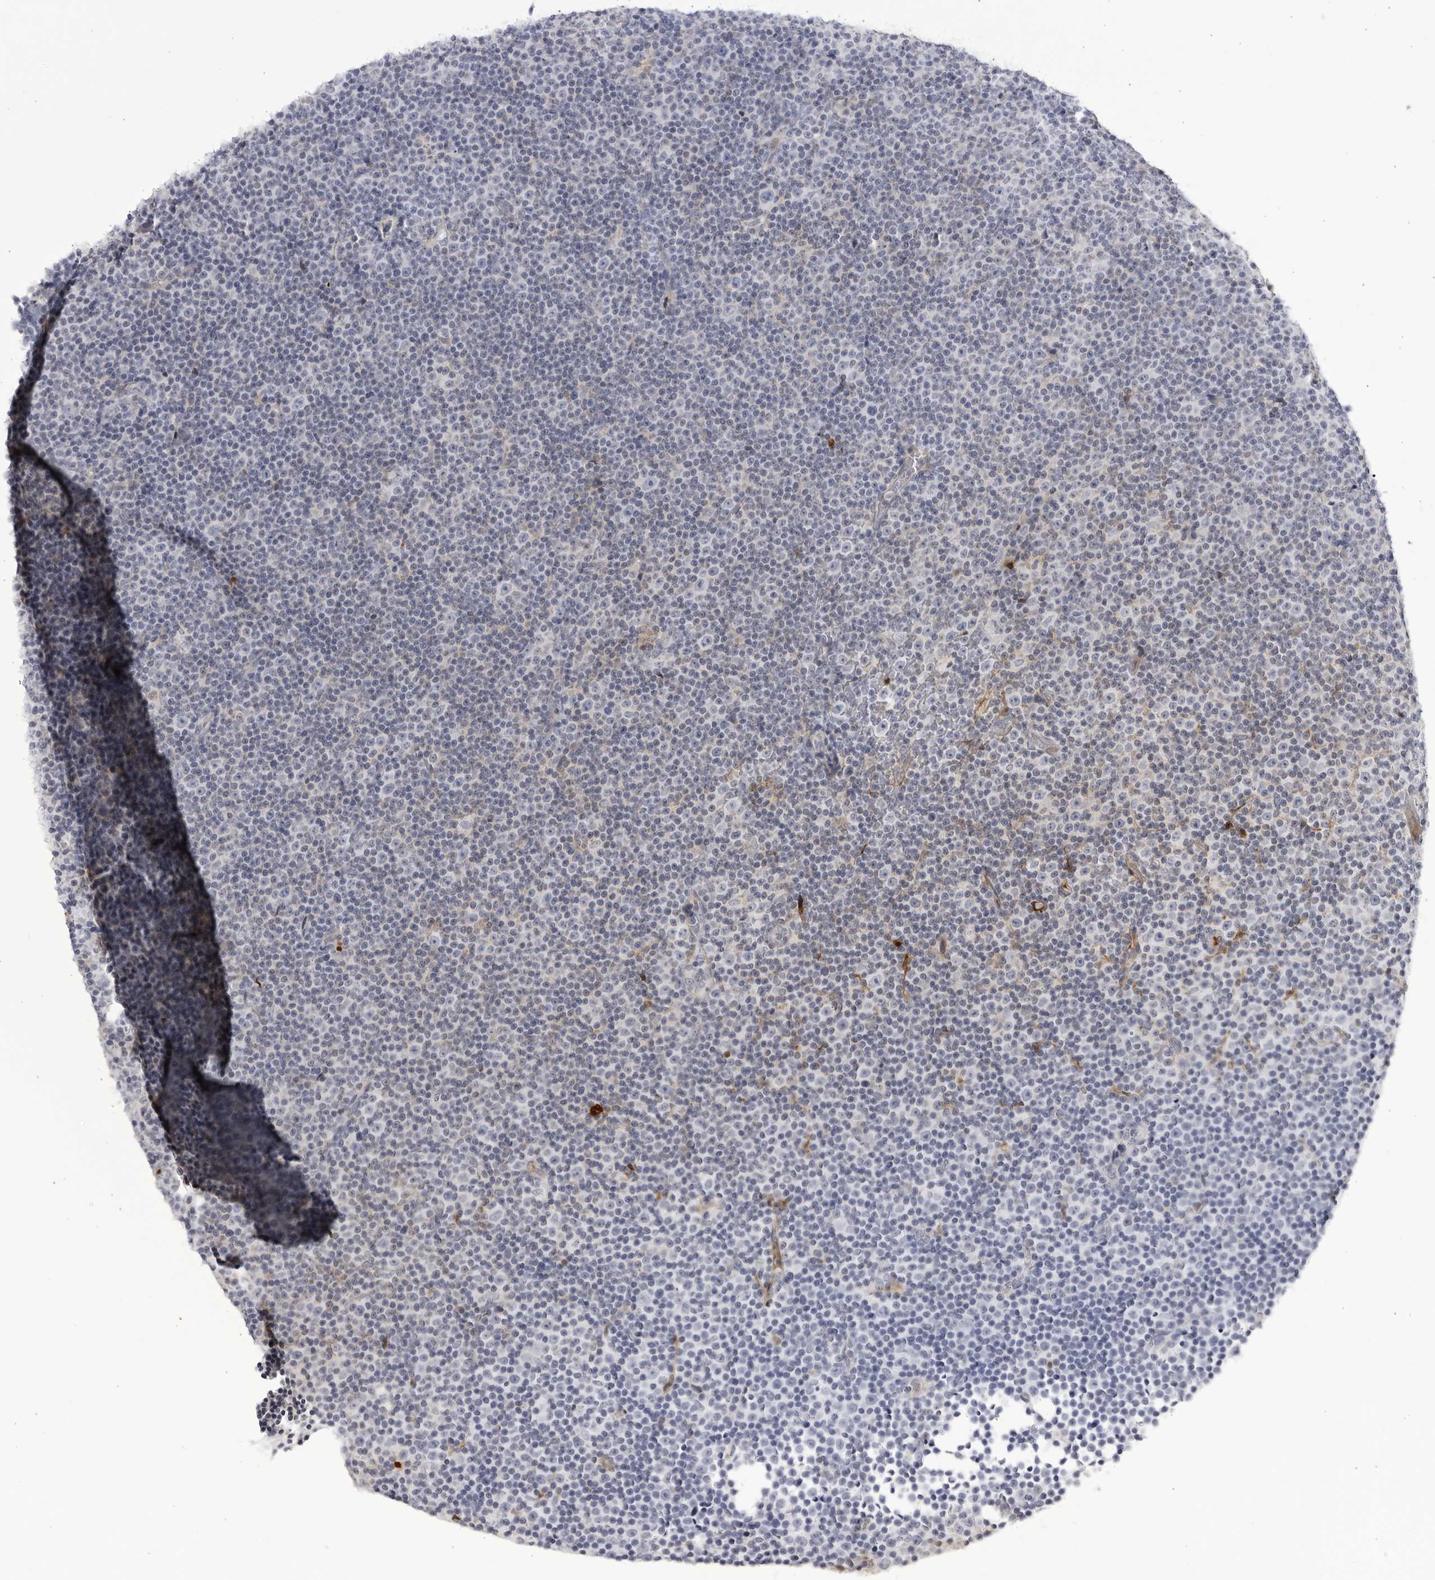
{"staining": {"intensity": "negative", "quantity": "none", "location": "none"}, "tissue": "lymphoma", "cell_type": "Tumor cells", "image_type": "cancer", "snomed": [{"axis": "morphology", "description": "Malignant lymphoma, non-Hodgkin's type, Low grade"}, {"axis": "topography", "description": "Lymph node"}], "caption": "A photomicrograph of human lymphoma is negative for staining in tumor cells.", "gene": "CNBD1", "patient": {"sex": "female", "age": 67}}